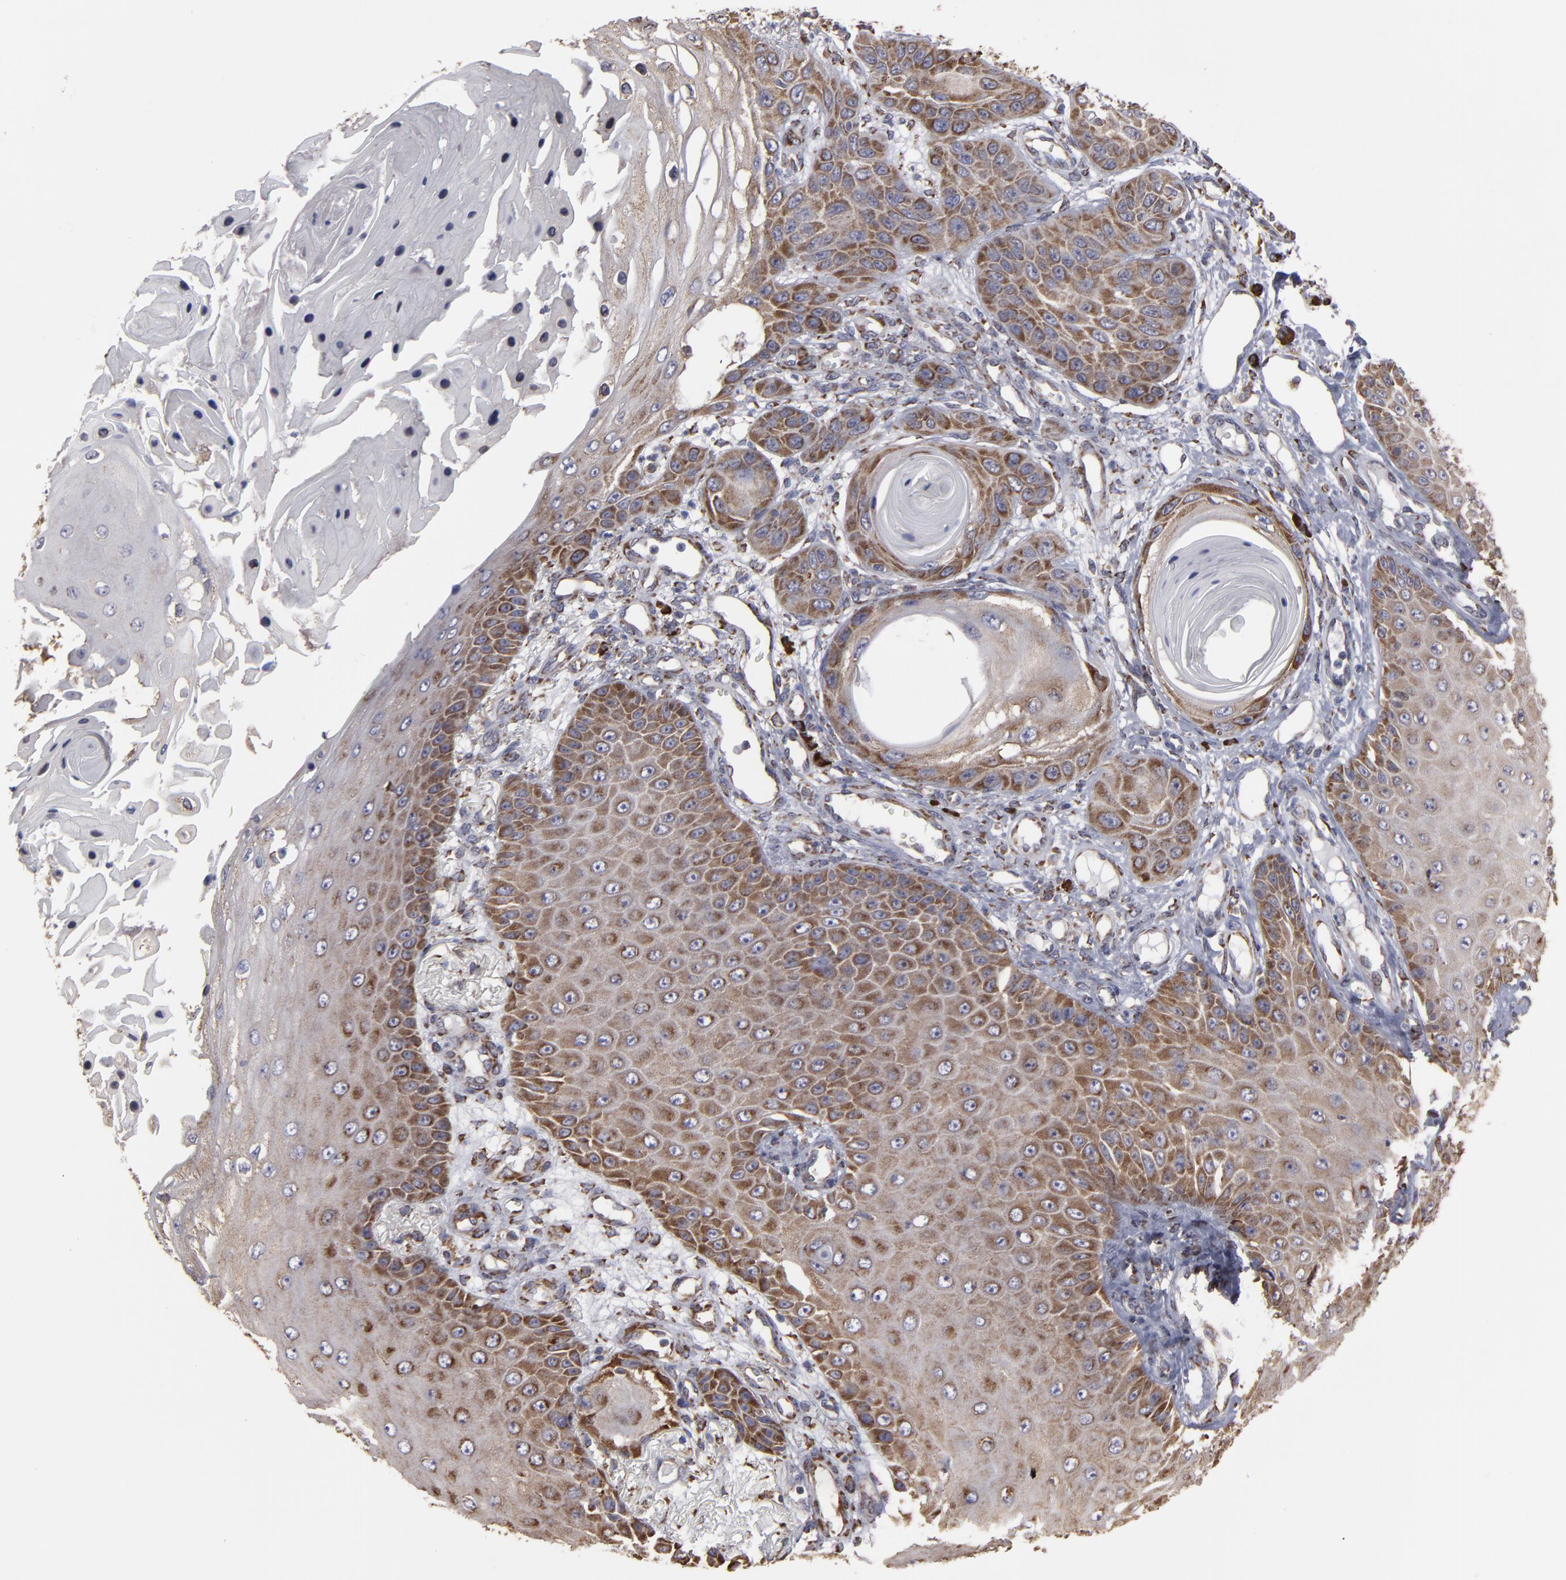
{"staining": {"intensity": "moderate", "quantity": ">75%", "location": "cytoplasmic/membranous"}, "tissue": "skin cancer", "cell_type": "Tumor cells", "image_type": "cancer", "snomed": [{"axis": "morphology", "description": "Squamous cell carcinoma, NOS"}, {"axis": "topography", "description": "Skin"}], "caption": "Immunohistochemistry (DAB) staining of human squamous cell carcinoma (skin) reveals moderate cytoplasmic/membranous protein staining in about >75% of tumor cells. Nuclei are stained in blue.", "gene": "SND1", "patient": {"sex": "female", "age": 40}}